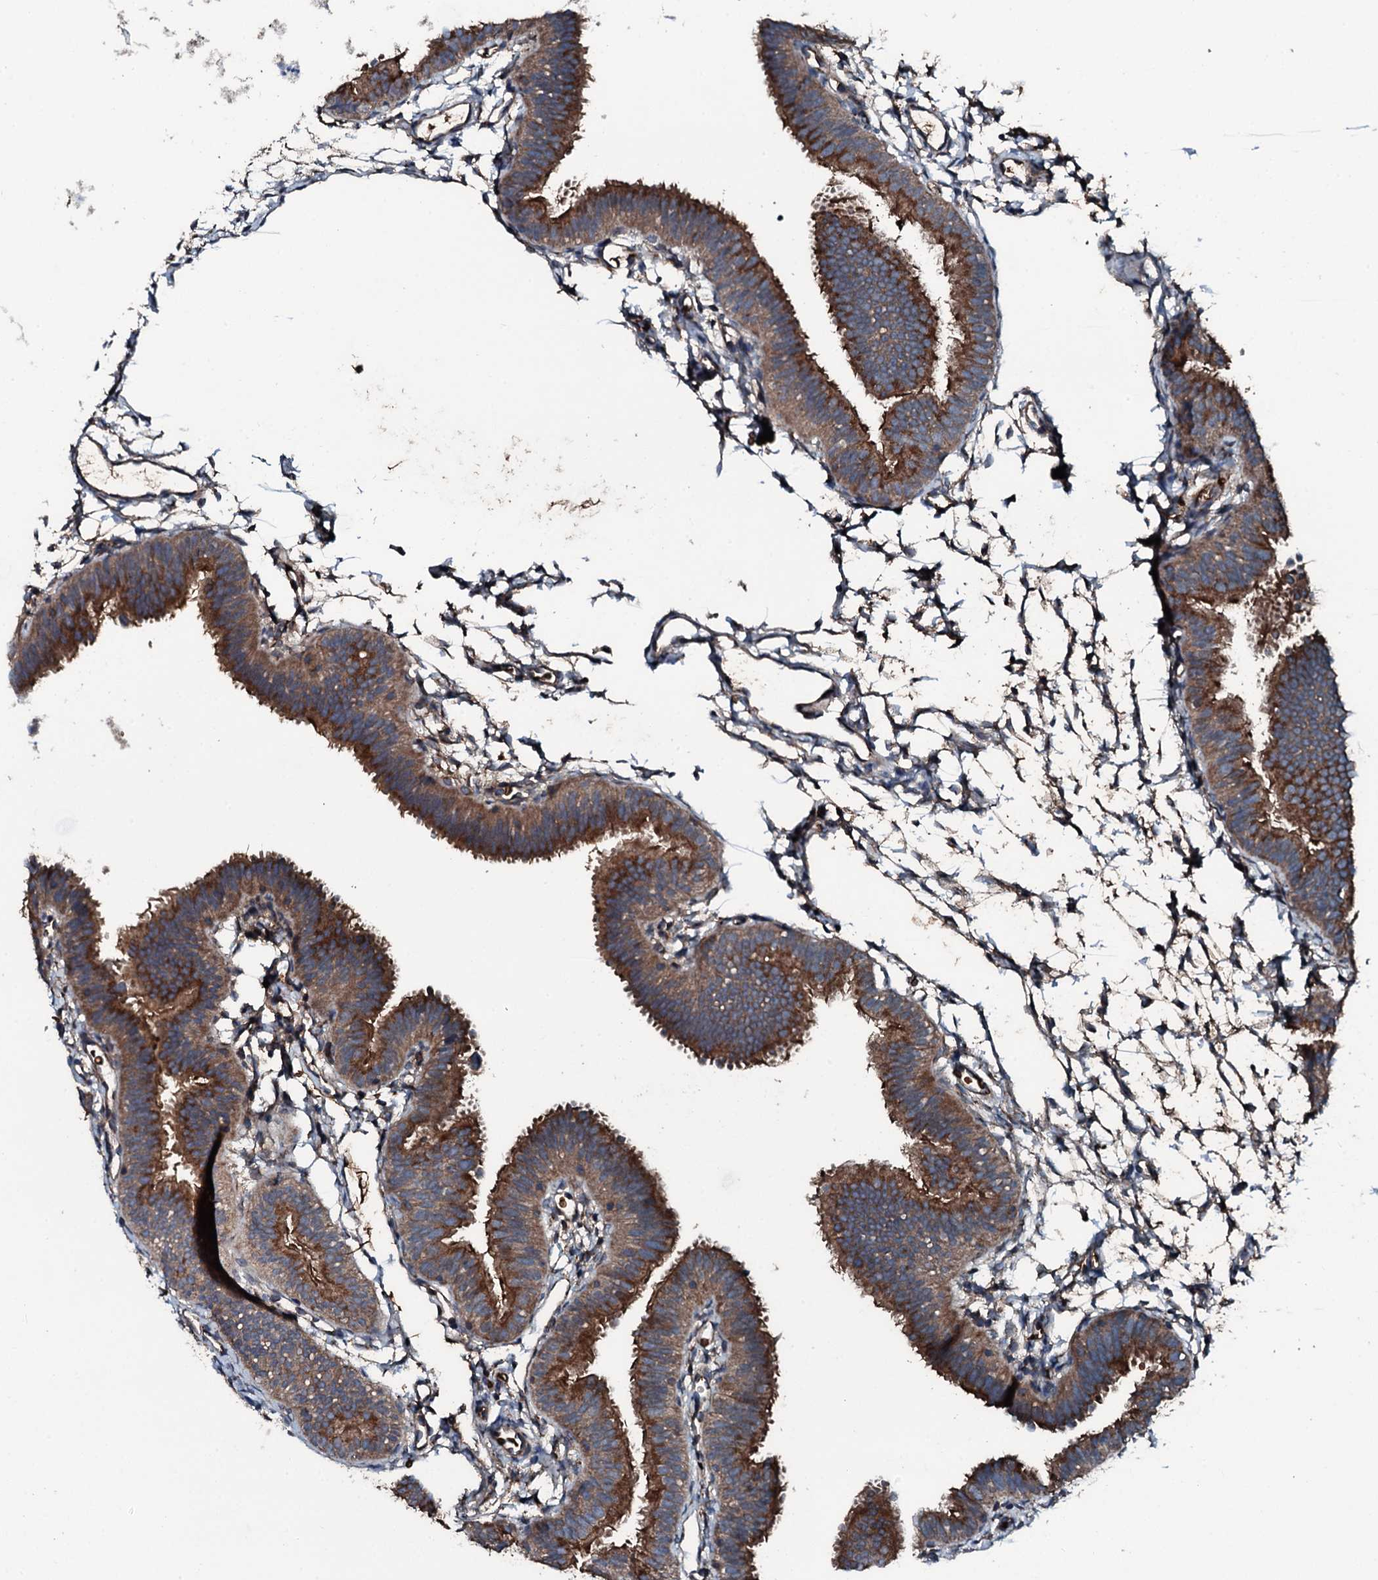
{"staining": {"intensity": "moderate", "quantity": ">75%", "location": "cytoplasmic/membranous"}, "tissue": "fallopian tube", "cell_type": "Glandular cells", "image_type": "normal", "snomed": [{"axis": "morphology", "description": "Normal tissue, NOS"}, {"axis": "topography", "description": "Fallopian tube"}], "caption": "Benign fallopian tube displays moderate cytoplasmic/membranous expression in about >75% of glandular cells (Brightfield microscopy of DAB IHC at high magnification)..", "gene": "TRIM7", "patient": {"sex": "female", "age": 35}}